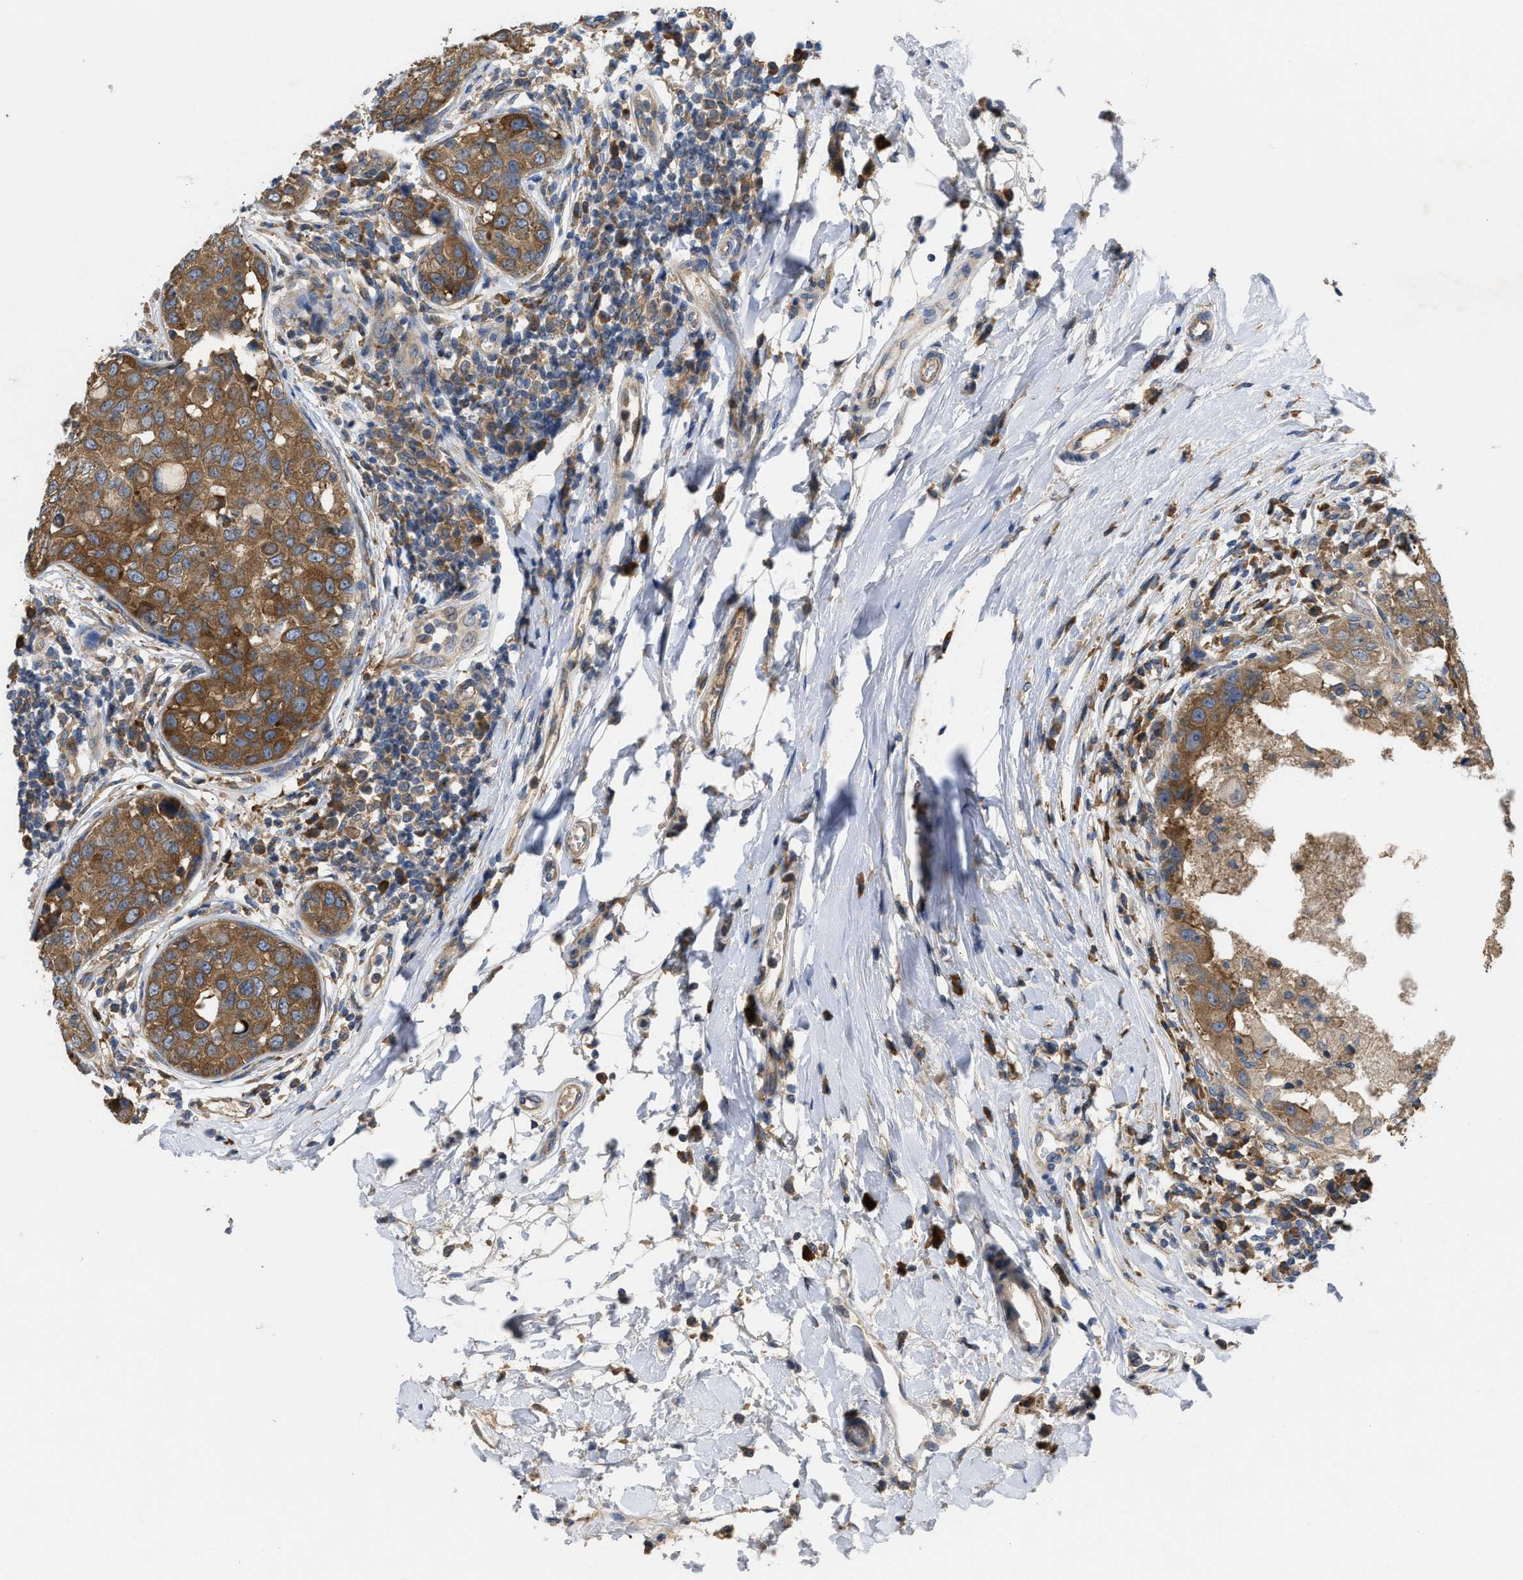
{"staining": {"intensity": "moderate", "quantity": ">75%", "location": "cytoplasmic/membranous"}, "tissue": "breast cancer", "cell_type": "Tumor cells", "image_type": "cancer", "snomed": [{"axis": "morphology", "description": "Duct carcinoma"}, {"axis": "topography", "description": "Breast"}], "caption": "Protein staining of intraductal carcinoma (breast) tissue displays moderate cytoplasmic/membranous expression in approximately >75% of tumor cells.", "gene": "TMEM131", "patient": {"sex": "female", "age": 27}}